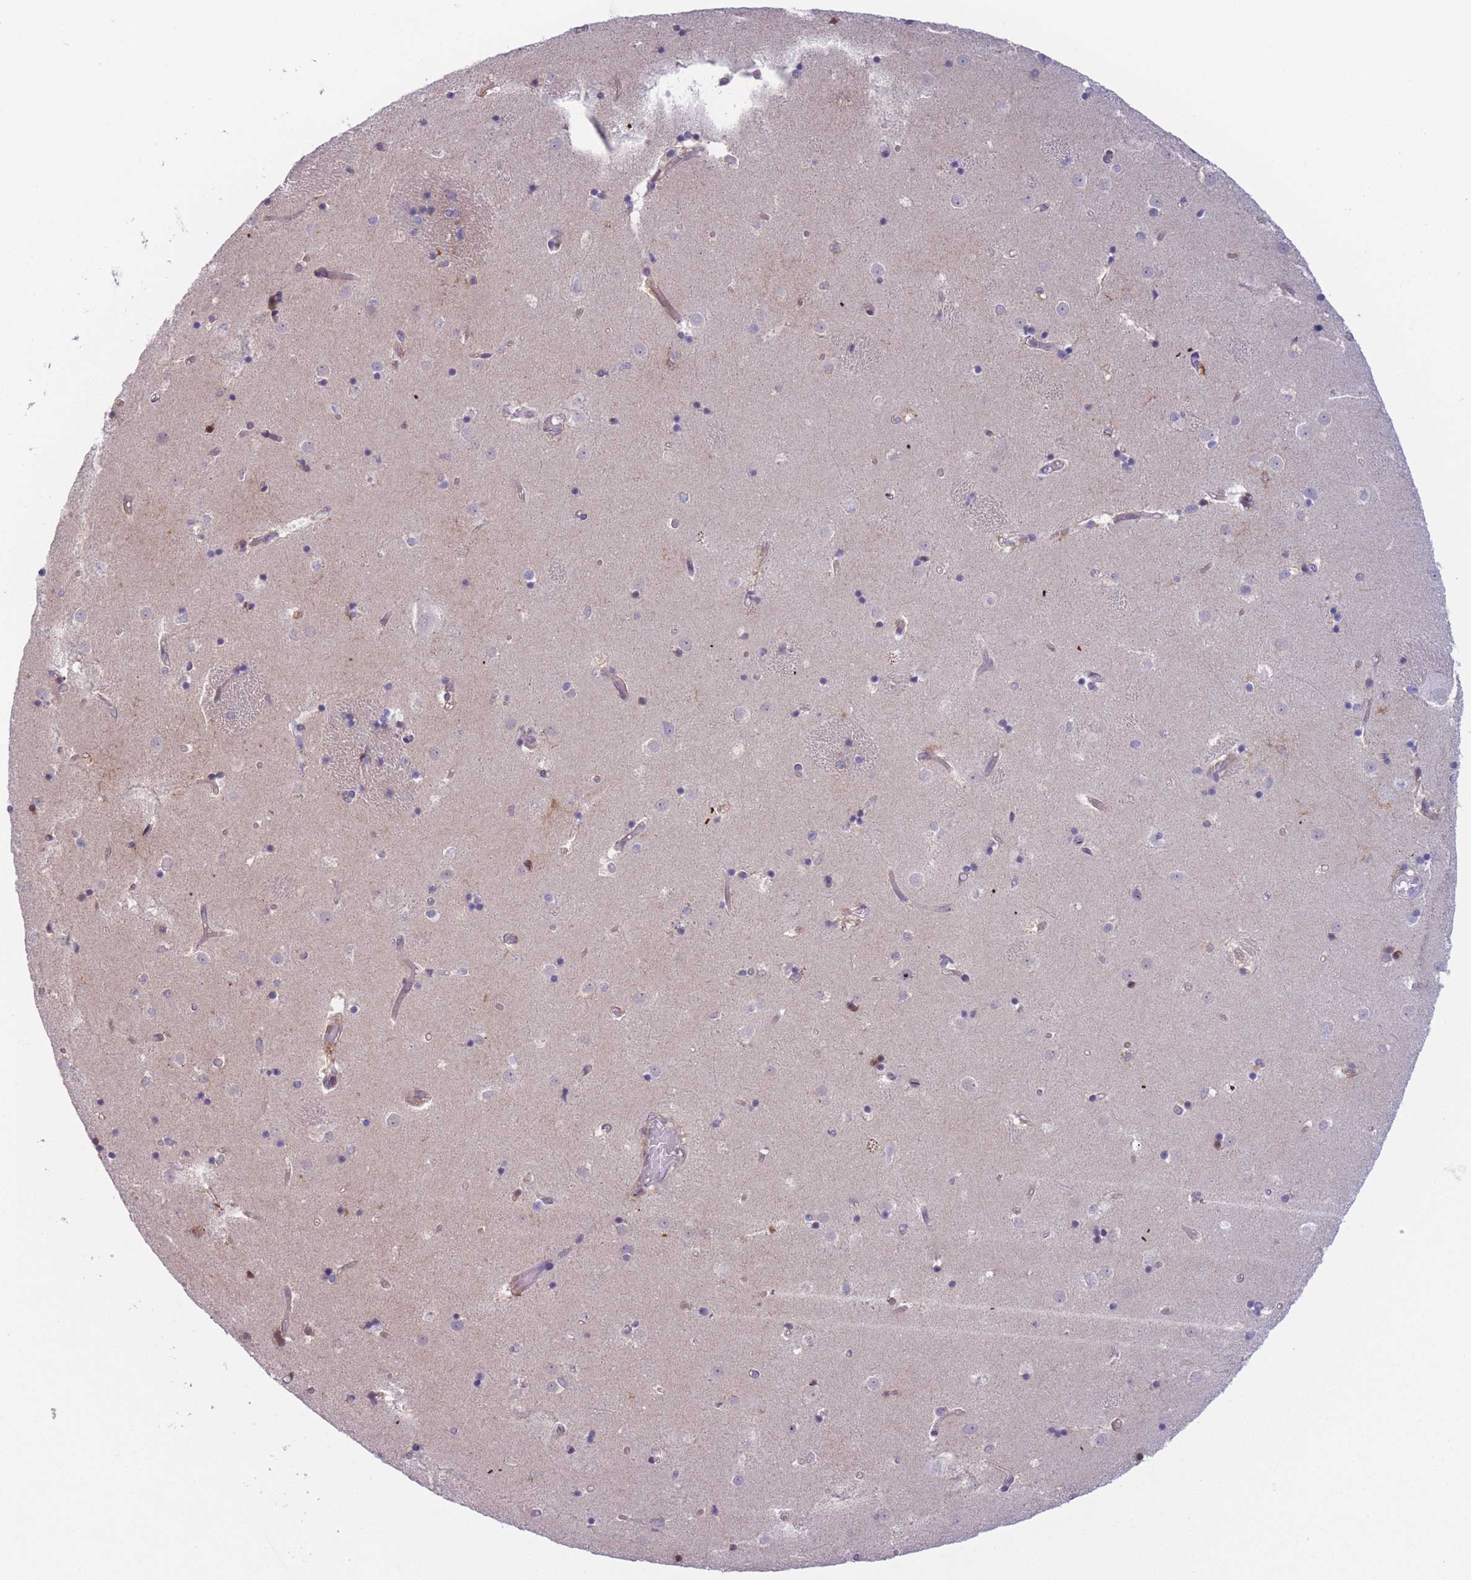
{"staining": {"intensity": "negative", "quantity": "none", "location": "none"}, "tissue": "caudate", "cell_type": "Glial cells", "image_type": "normal", "snomed": [{"axis": "morphology", "description": "Normal tissue, NOS"}, {"axis": "topography", "description": "Lateral ventricle wall"}], "caption": "This is an immunohistochemistry (IHC) micrograph of benign human caudate. There is no positivity in glial cells.", "gene": "ENSG00000267179", "patient": {"sex": "female", "age": 52}}